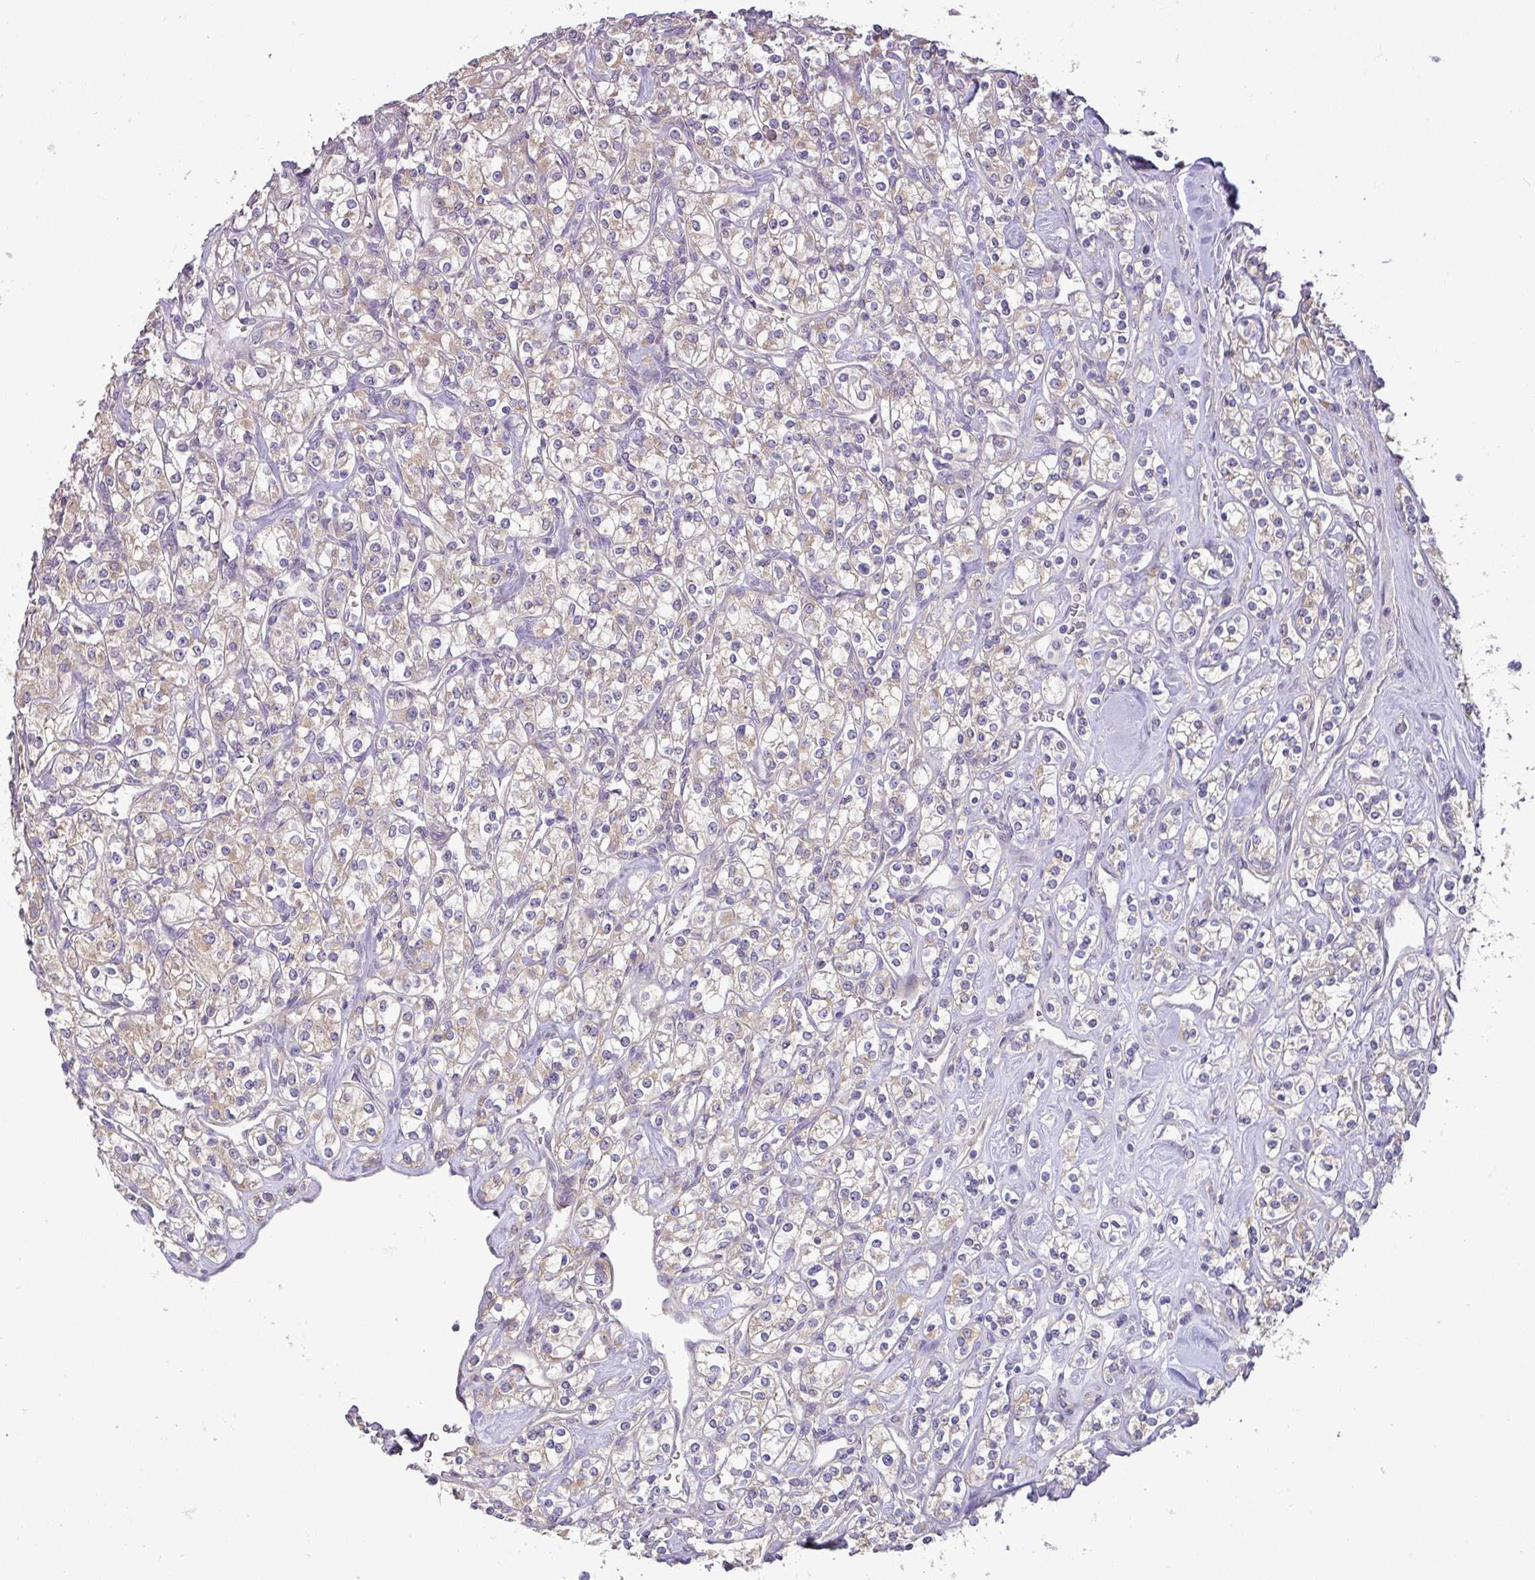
{"staining": {"intensity": "weak", "quantity": "25%-75%", "location": "cytoplasmic/membranous"}, "tissue": "renal cancer", "cell_type": "Tumor cells", "image_type": "cancer", "snomed": [{"axis": "morphology", "description": "Adenocarcinoma, NOS"}, {"axis": "topography", "description": "Kidney"}], "caption": "This is a micrograph of immunohistochemistry (IHC) staining of renal cancer (adenocarcinoma), which shows weak staining in the cytoplasmic/membranous of tumor cells.", "gene": "GALNT12", "patient": {"sex": "male", "age": 77}}